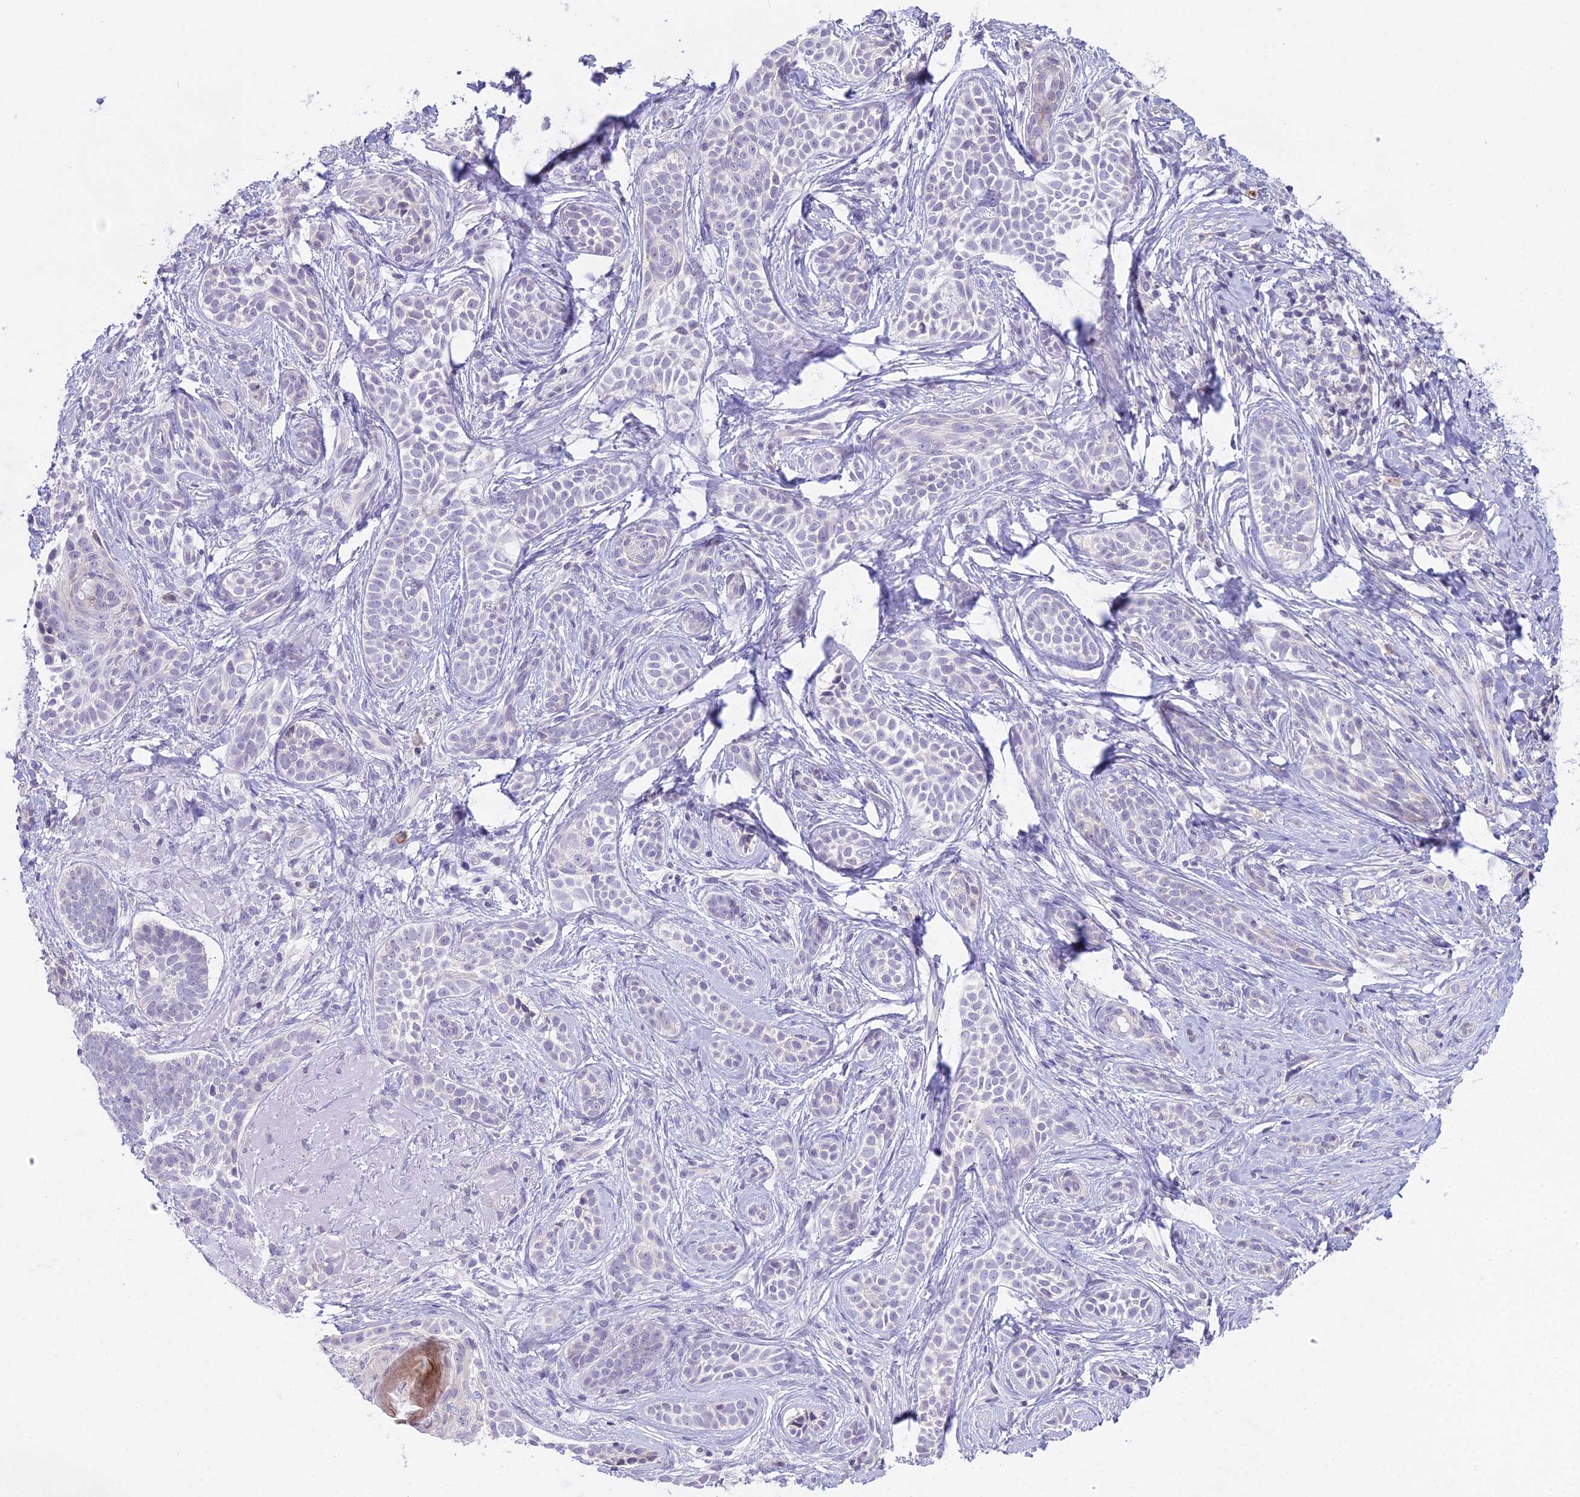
{"staining": {"intensity": "negative", "quantity": "none", "location": "none"}, "tissue": "skin cancer", "cell_type": "Tumor cells", "image_type": "cancer", "snomed": [{"axis": "morphology", "description": "Basal cell carcinoma"}, {"axis": "topography", "description": "Skin"}], "caption": "This is a micrograph of immunohistochemistry (IHC) staining of skin cancer (basal cell carcinoma), which shows no staining in tumor cells.", "gene": "RPS26", "patient": {"sex": "male", "age": 71}}